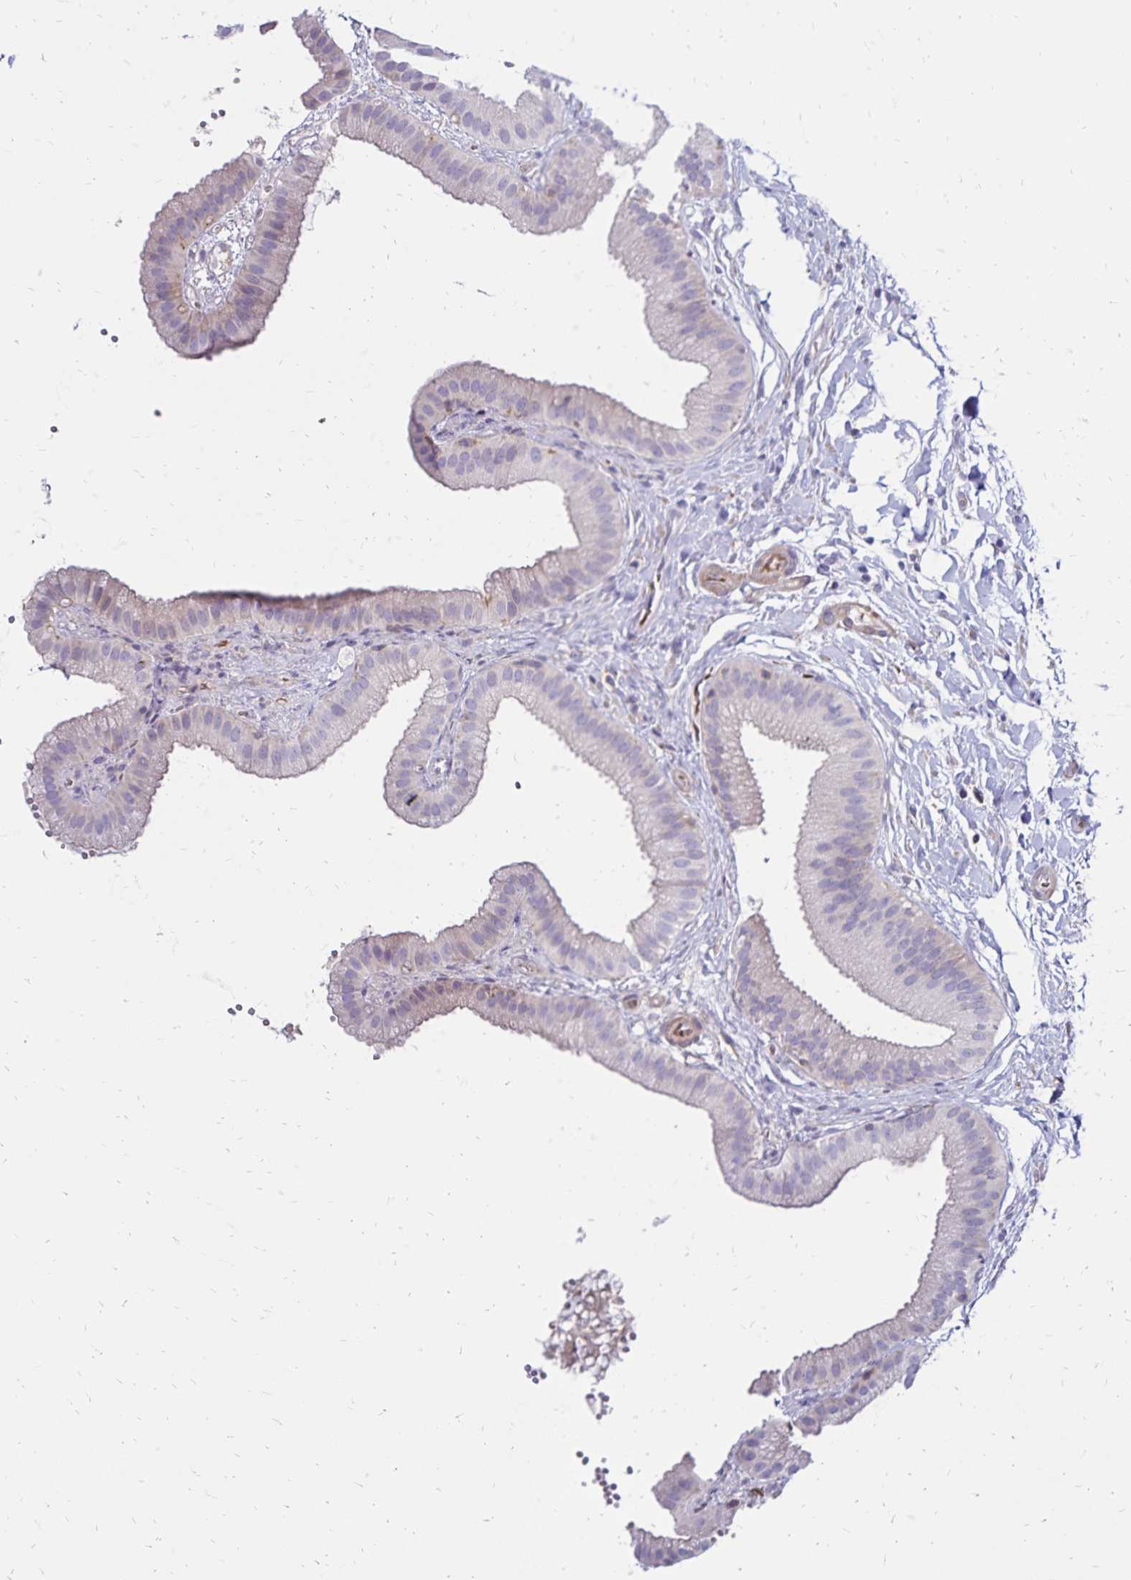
{"staining": {"intensity": "negative", "quantity": "none", "location": "none"}, "tissue": "gallbladder", "cell_type": "Glandular cells", "image_type": "normal", "snomed": [{"axis": "morphology", "description": "Normal tissue, NOS"}, {"axis": "topography", "description": "Gallbladder"}], "caption": "Immunohistochemical staining of normal human gallbladder displays no significant expression in glandular cells. (Stains: DAB immunohistochemistry with hematoxylin counter stain, Microscopy: brightfield microscopy at high magnification).", "gene": "FSD1", "patient": {"sex": "female", "age": 63}}